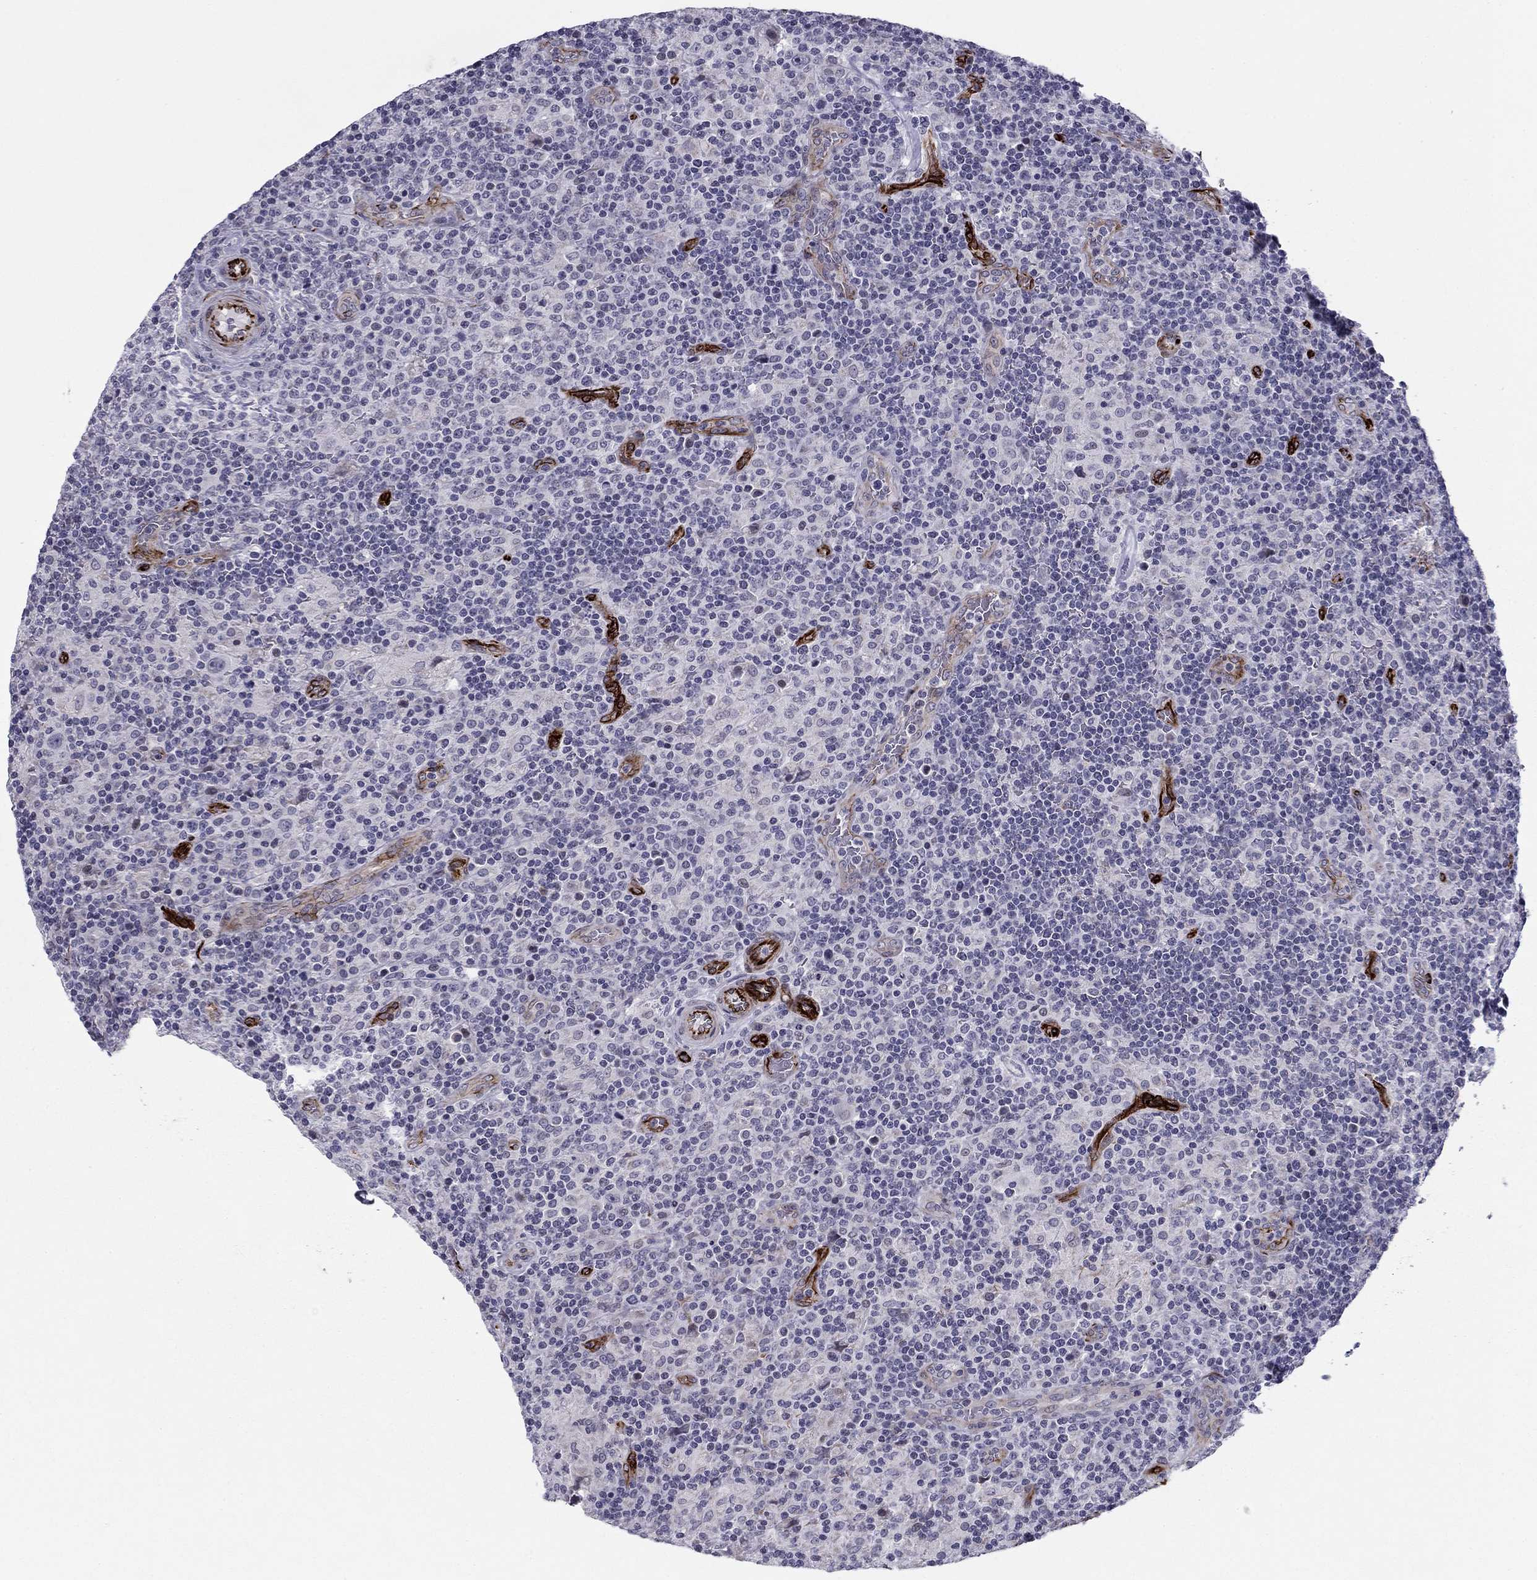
{"staining": {"intensity": "negative", "quantity": "none", "location": "none"}, "tissue": "lymphoma", "cell_type": "Tumor cells", "image_type": "cancer", "snomed": [{"axis": "morphology", "description": "Hodgkin's disease, NOS"}, {"axis": "topography", "description": "Lymph node"}], "caption": "Immunohistochemical staining of Hodgkin's disease exhibits no significant expression in tumor cells.", "gene": "ANKS4B", "patient": {"sex": "male", "age": 70}}